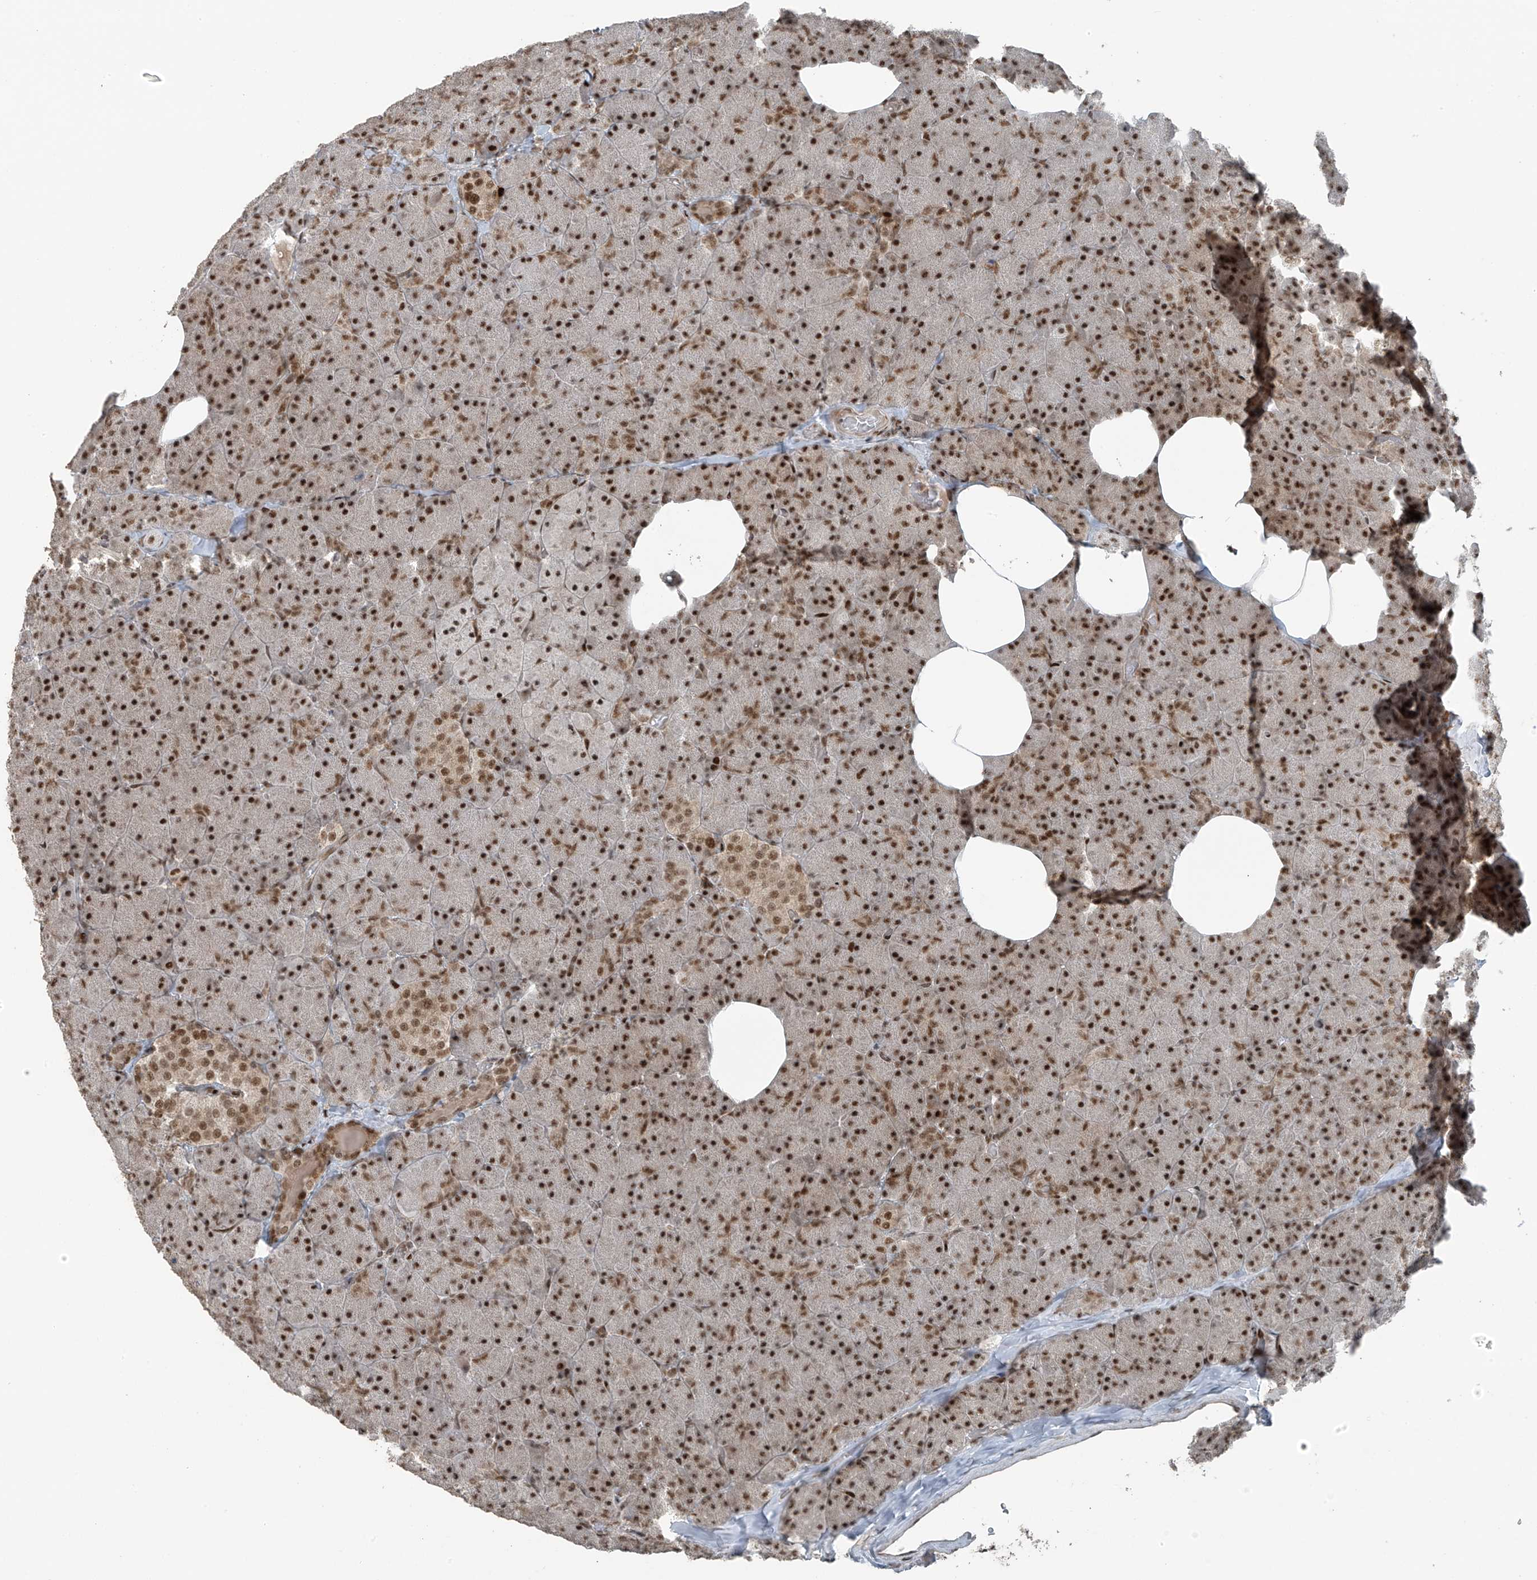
{"staining": {"intensity": "strong", "quantity": ">75%", "location": "nuclear"}, "tissue": "pancreas", "cell_type": "Exocrine glandular cells", "image_type": "normal", "snomed": [{"axis": "morphology", "description": "Normal tissue, NOS"}, {"axis": "morphology", "description": "Carcinoid, malignant, NOS"}, {"axis": "topography", "description": "Pancreas"}], "caption": "High-power microscopy captured an immunohistochemistry photomicrograph of normal pancreas, revealing strong nuclear expression in approximately >75% of exocrine glandular cells.", "gene": "PCNP", "patient": {"sex": "female", "age": 35}}